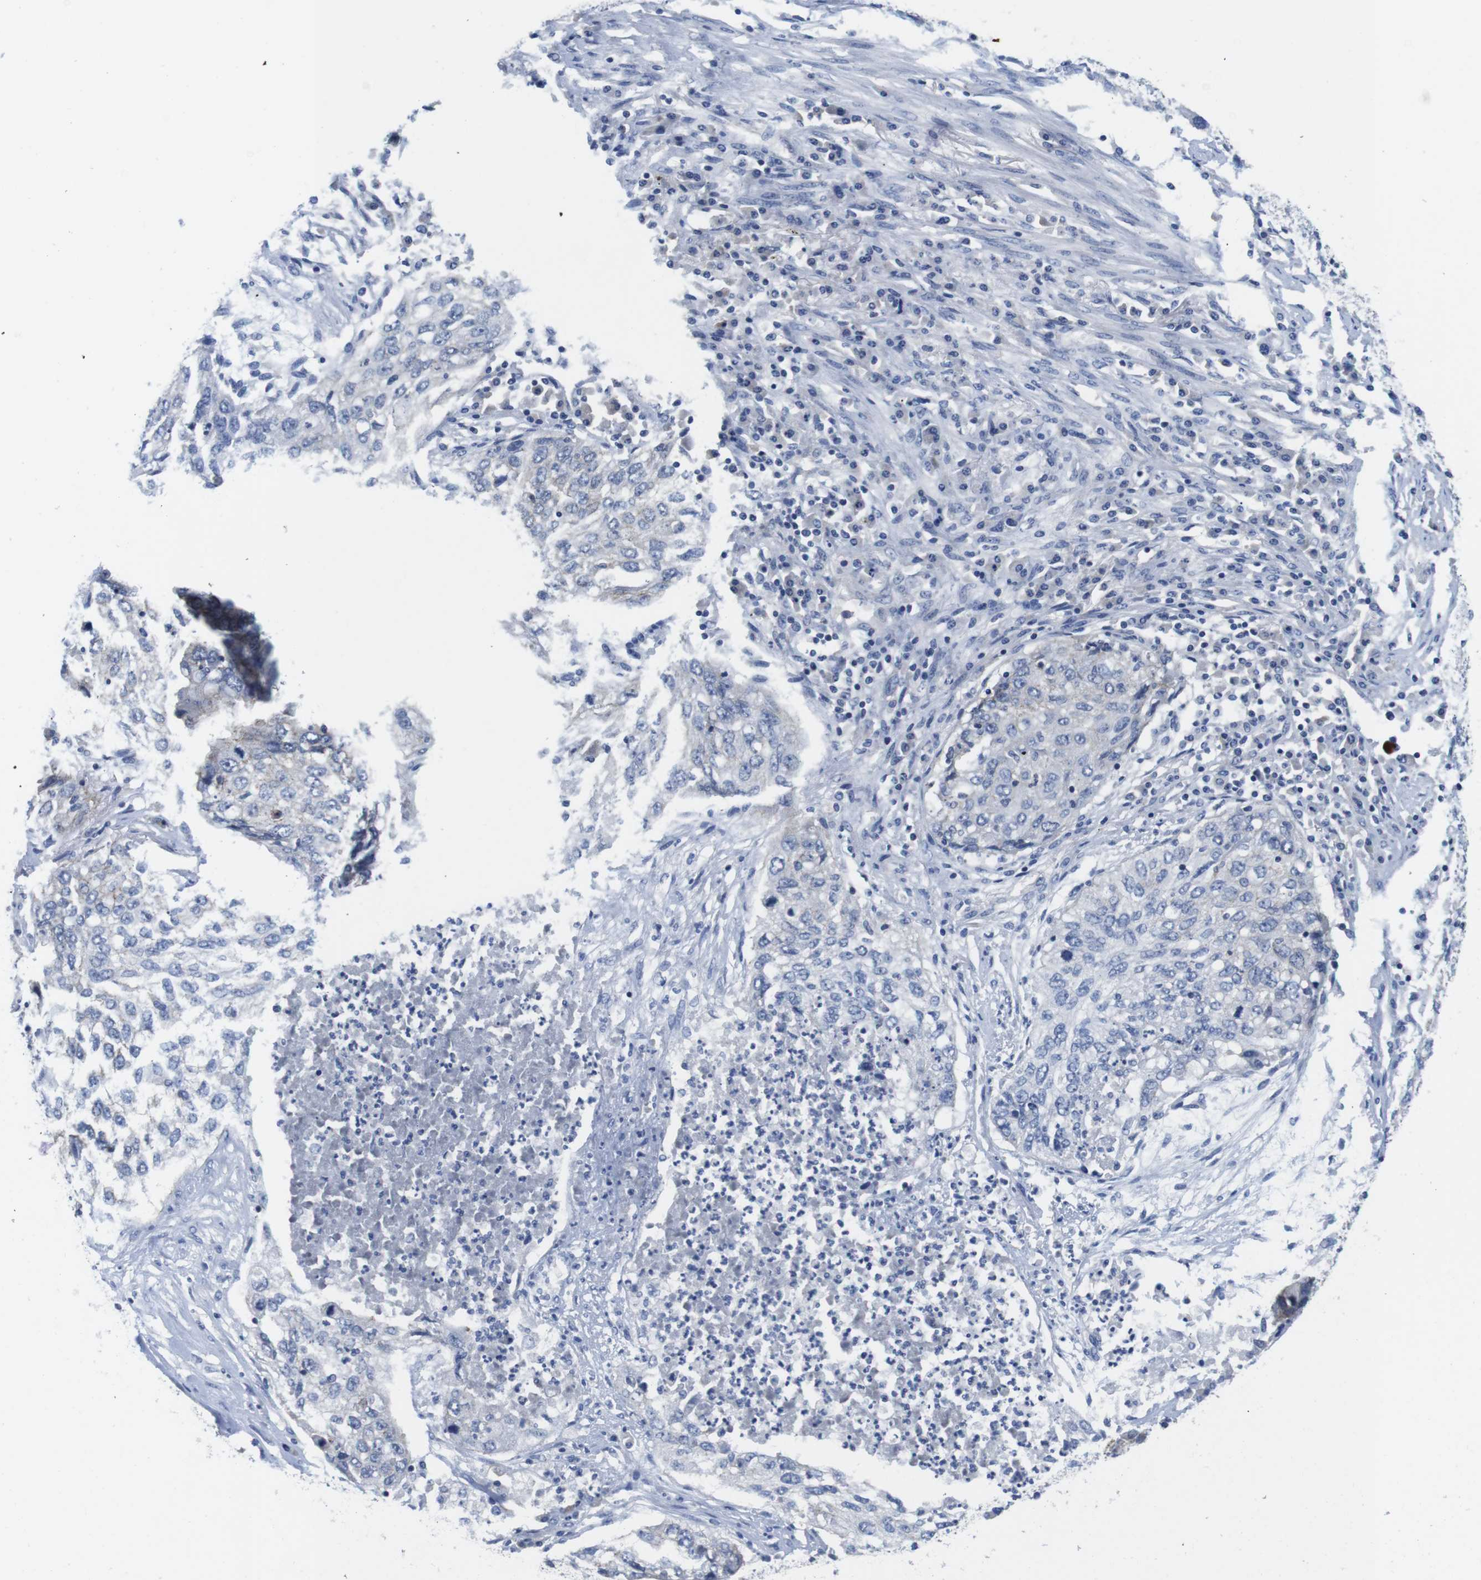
{"staining": {"intensity": "negative", "quantity": "none", "location": "none"}, "tissue": "lung cancer", "cell_type": "Tumor cells", "image_type": "cancer", "snomed": [{"axis": "morphology", "description": "Squamous cell carcinoma, NOS"}, {"axis": "topography", "description": "Lung"}], "caption": "The histopathology image exhibits no significant positivity in tumor cells of lung squamous cell carcinoma.", "gene": "SCRIB", "patient": {"sex": "female", "age": 63}}